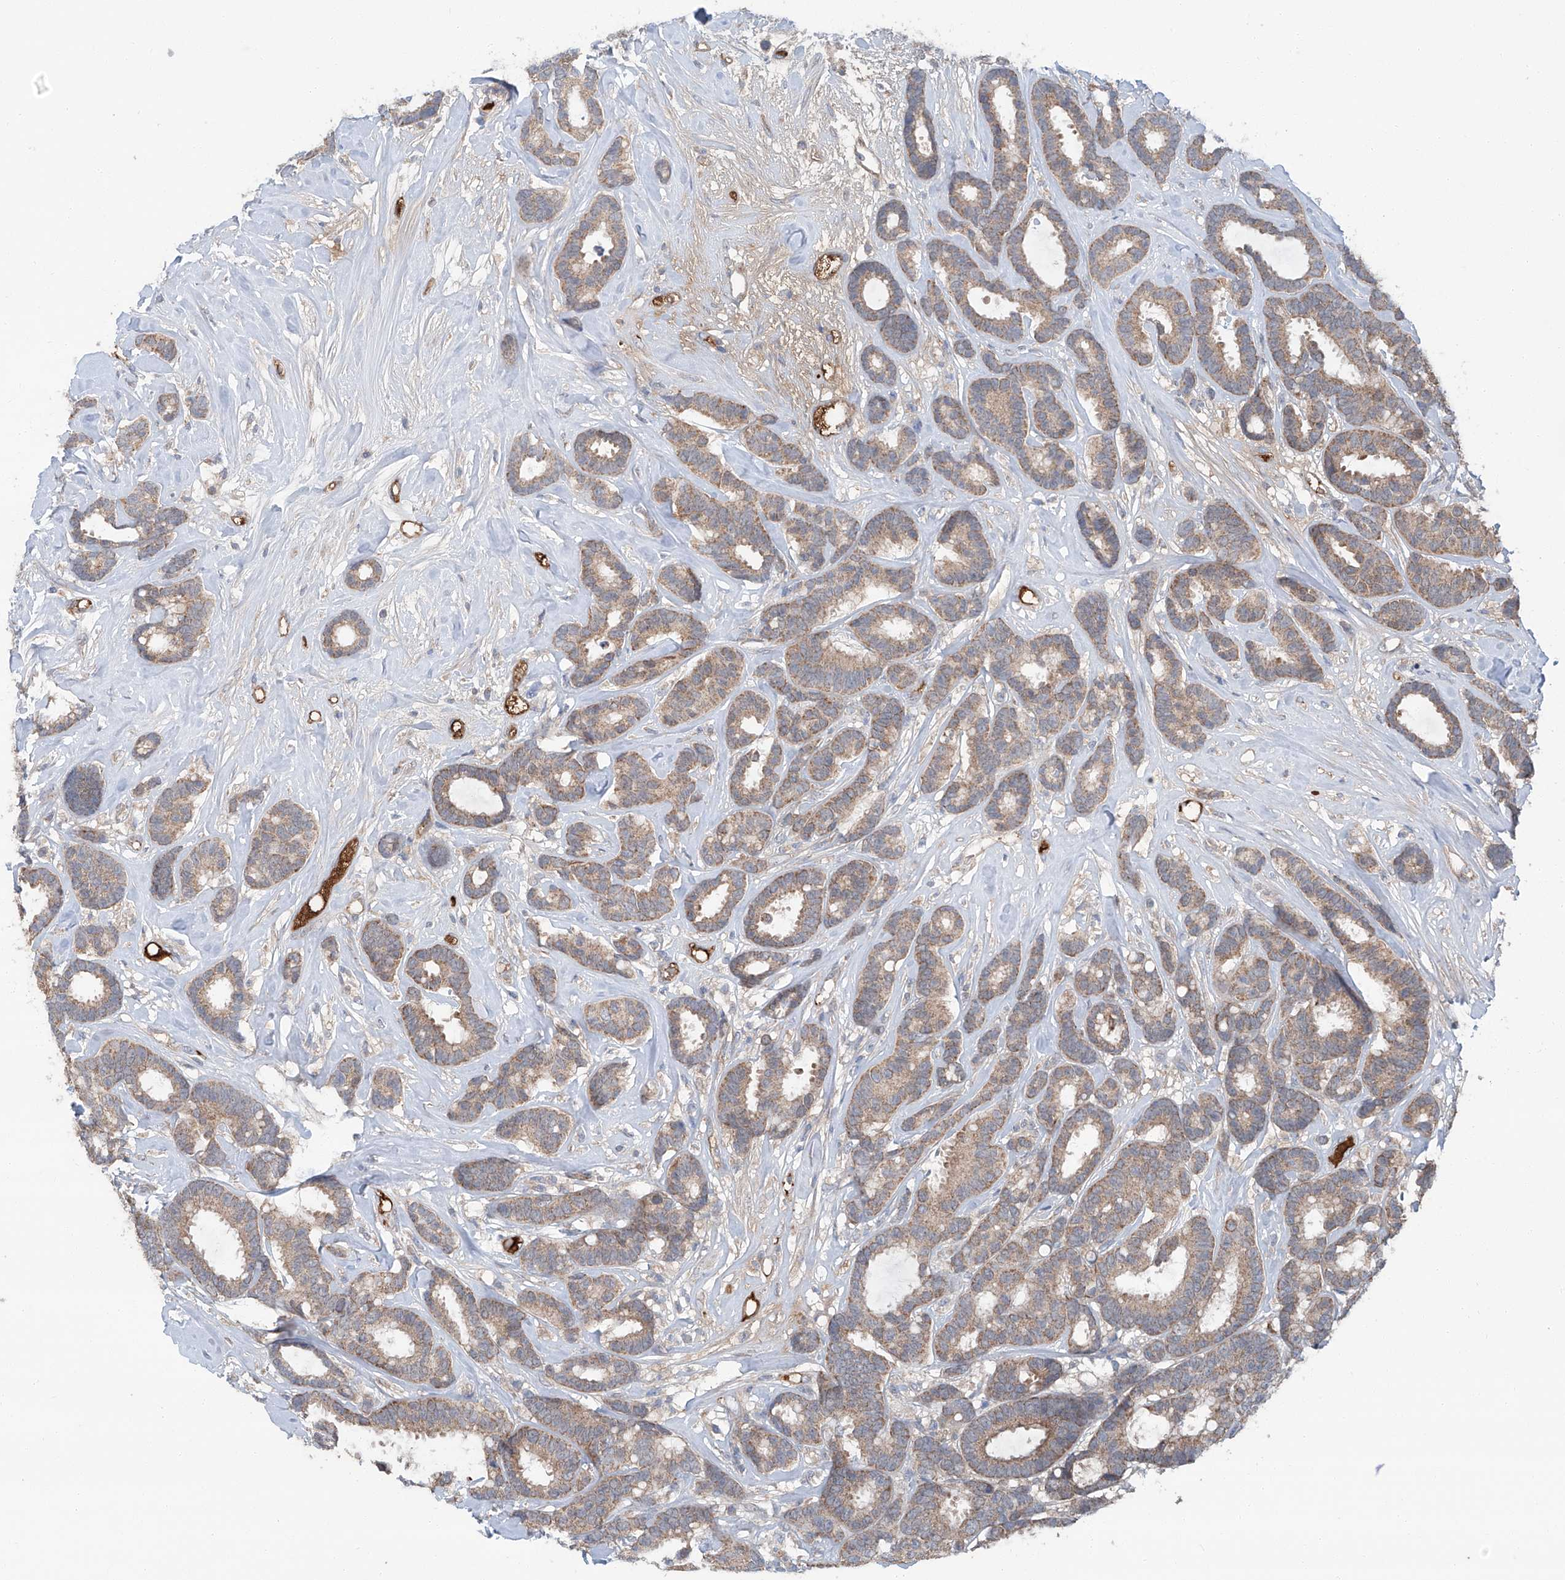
{"staining": {"intensity": "moderate", "quantity": ">75%", "location": "cytoplasmic/membranous"}, "tissue": "breast cancer", "cell_type": "Tumor cells", "image_type": "cancer", "snomed": [{"axis": "morphology", "description": "Duct carcinoma"}, {"axis": "topography", "description": "Breast"}], "caption": "Moderate cytoplasmic/membranous expression for a protein is present in about >75% of tumor cells of breast cancer (intraductal carcinoma) using immunohistochemistry (IHC).", "gene": "SIX4", "patient": {"sex": "female", "age": 87}}